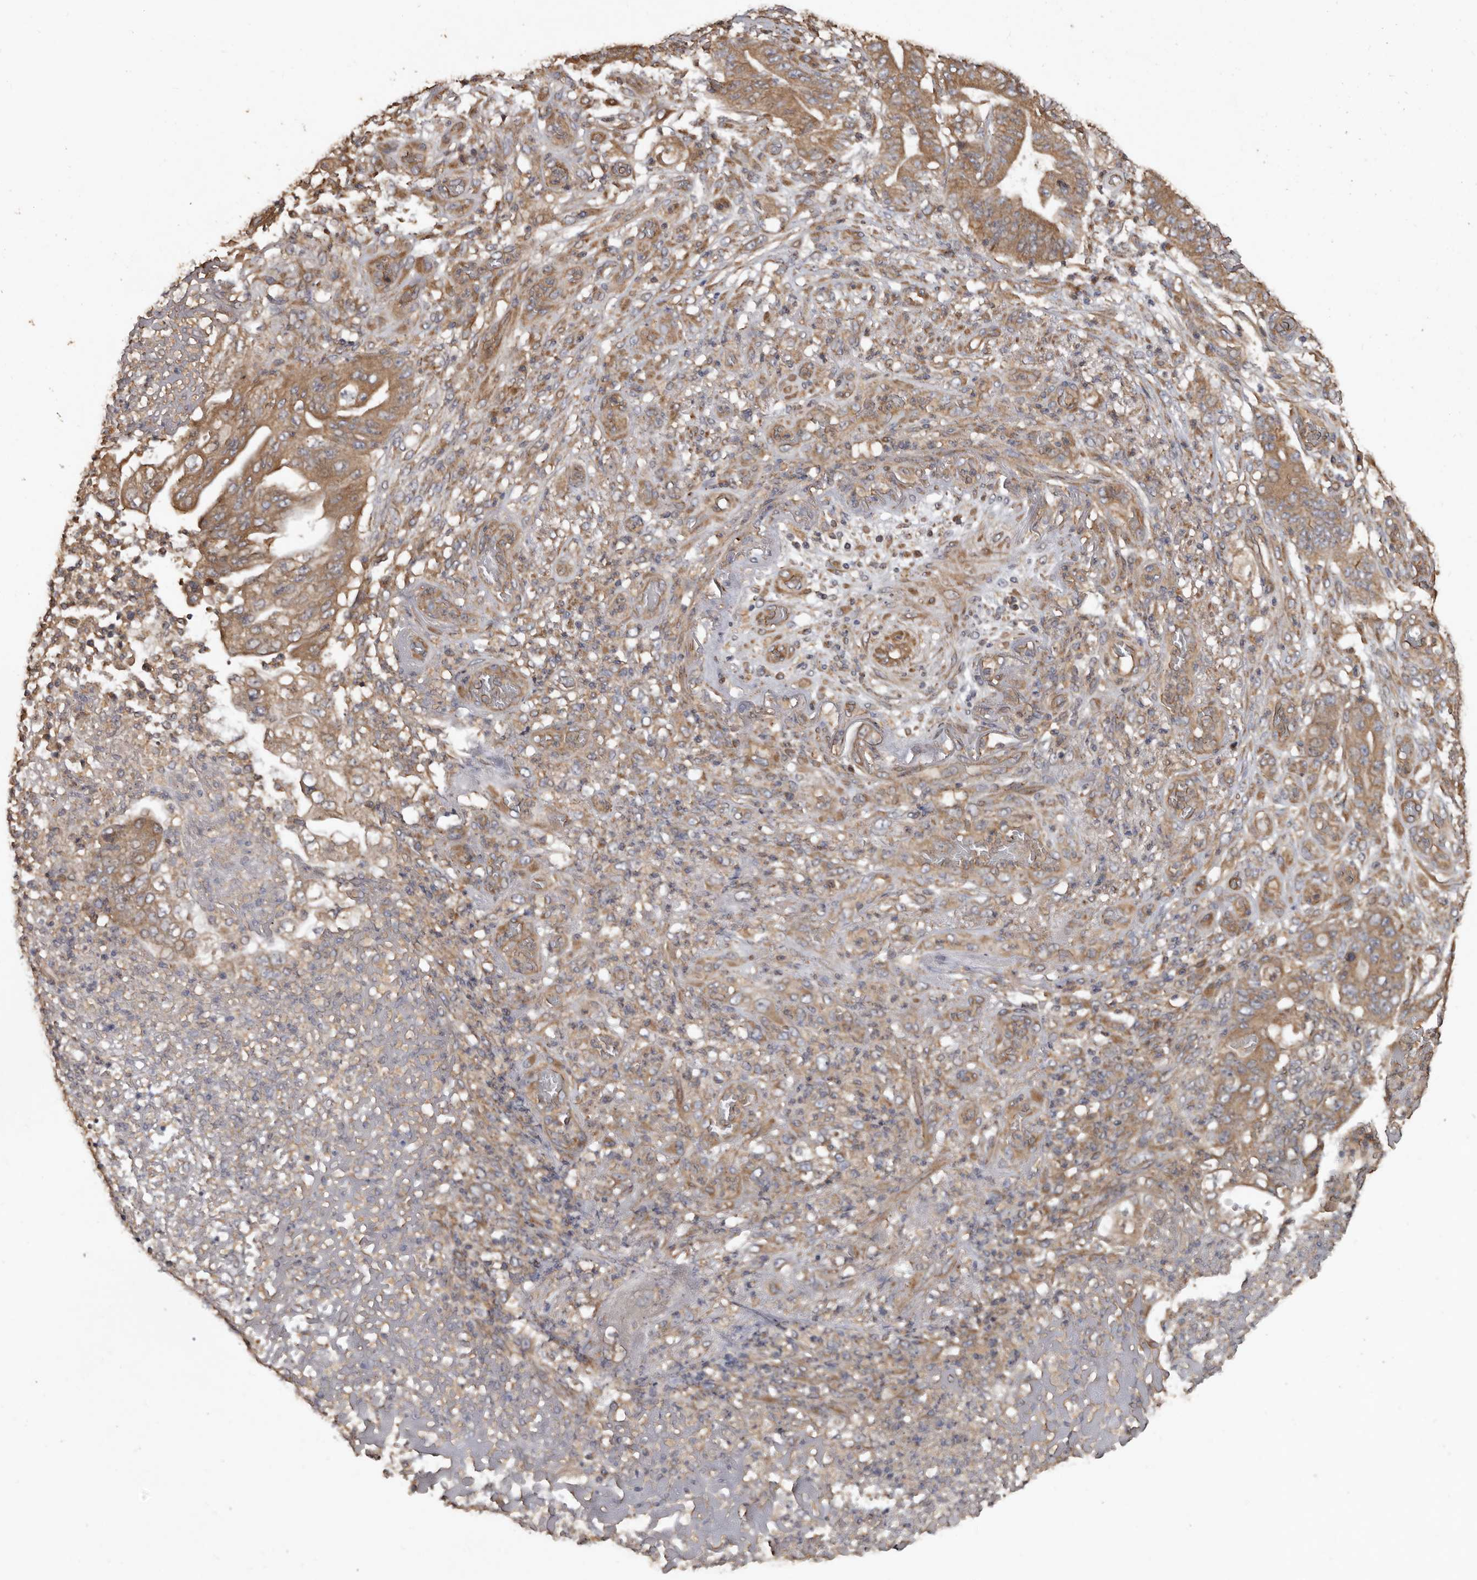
{"staining": {"intensity": "moderate", "quantity": ">75%", "location": "cytoplasmic/membranous"}, "tissue": "stomach cancer", "cell_type": "Tumor cells", "image_type": "cancer", "snomed": [{"axis": "morphology", "description": "Adenocarcinoma, NOS"}, {"axis": "topography", "description": "Stomach"}], "caption": "Immunohistochemistry (IHC) micrograph of stomach adenocarcinoma stained for a protein (brown), which displays medium levels of moderate cytoplasmic/membranous staining in about >75% of tumor cells.", "gene": "FLCN", "patient": {"sex": "female", "age": 73}}